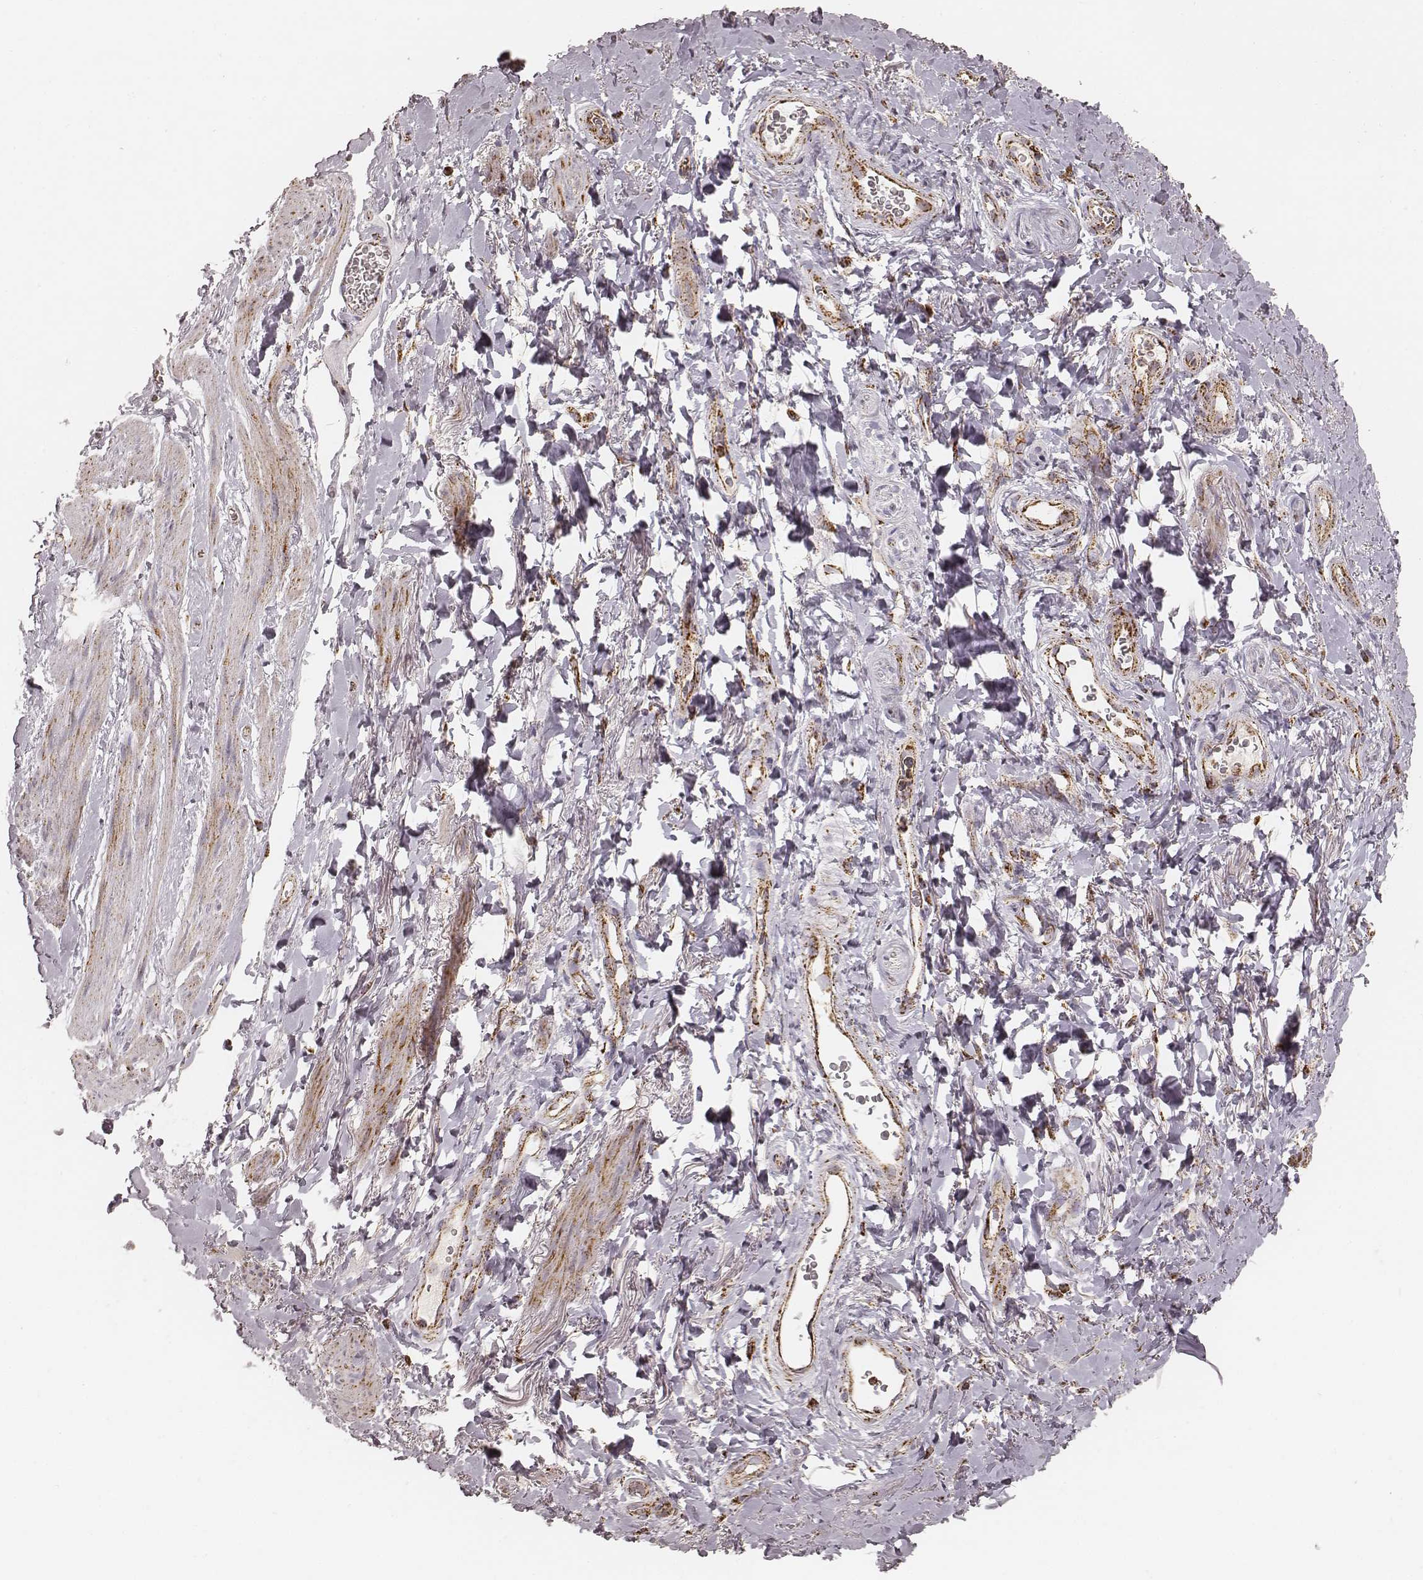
{"staining": {"intensity": "strong", "quantity": ">75%", "location": "cytoplasmic/membranous"}, "tissue": "adipose tissue", "cell_type": "Adipocytes", "image_type": "normal", "snomed": [{"axis": "morphology", "description": "Normal tissue, NOS"}, {"axis": "topography", "description": "Anal"}, {"axis": "topography", "description": "Peripheral nerve tissue"}], "caption": "Adipose tissue was stained to show a protein in brown. There is high levels of strong cytoplasmic/membranous positivity in about >75% of adipocytes. The protein is stained brown, and the nuclei are stained in blue (DAB IHC with brightfield microscopy, high magnification).", "gene": "CS", "patient": {"sex": "male", "age": 53}}